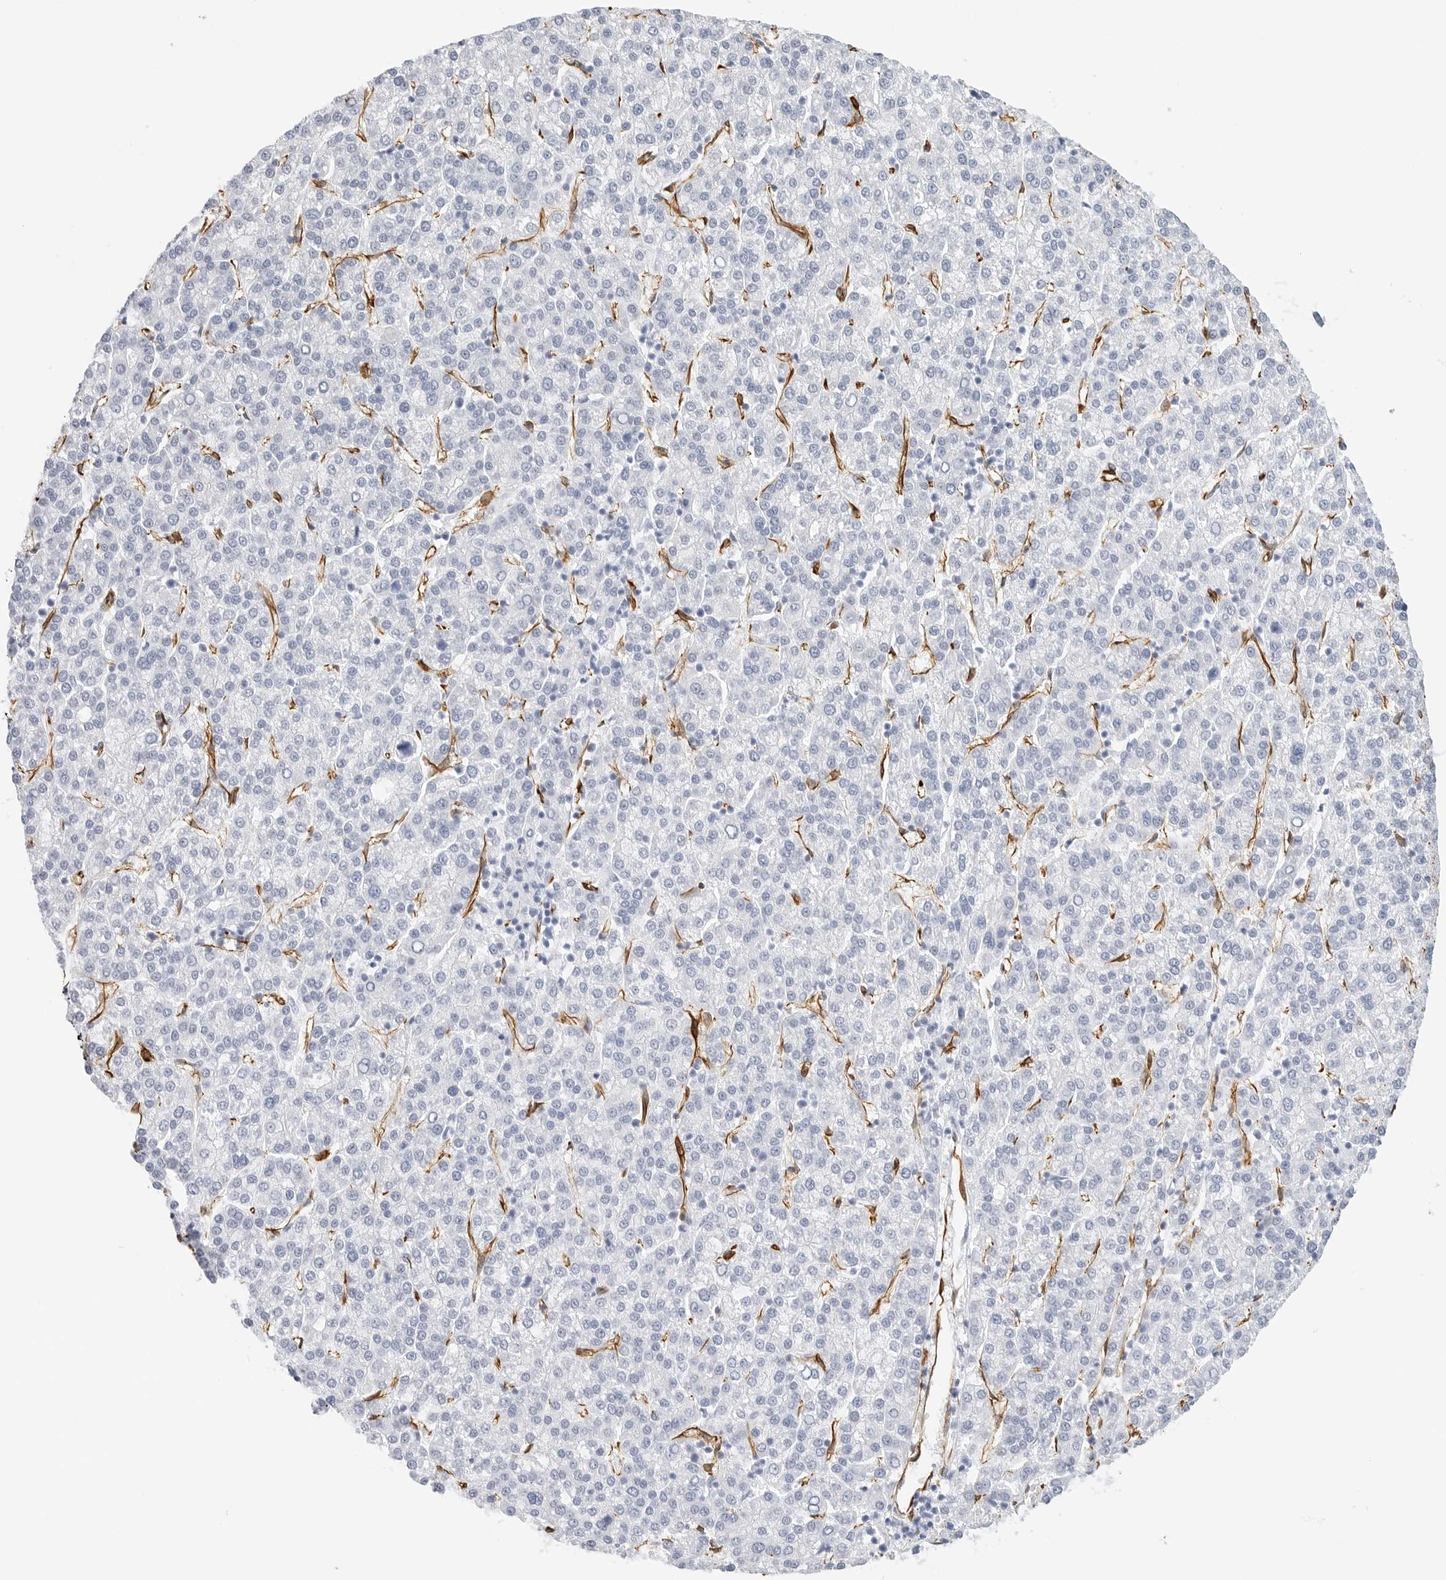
{"staining": {"intensity": "negative", "quantity": "none", "location": "none"}, "tissue": "liver cancer", "cell_type": "Tumor cells", "image_type": "cancer", "snomed": [{"axis": "morphology", "description": "Carcinoma, Hepatocellular, NOS"}, {"axis": "topography", "description": "Liver"}], "caption": "An immunohistochemistry image of liver hepatocellular carcinoma is shown. There is no staining in tumor cells of liver hepatocellular carcinoma. (Brightfield microscopy of DAB (3,3'-diaminobenzidine) immunohistochemistry at high magnification).", "gene": "NES", "patient": {"sex": "female", "age": 58}}